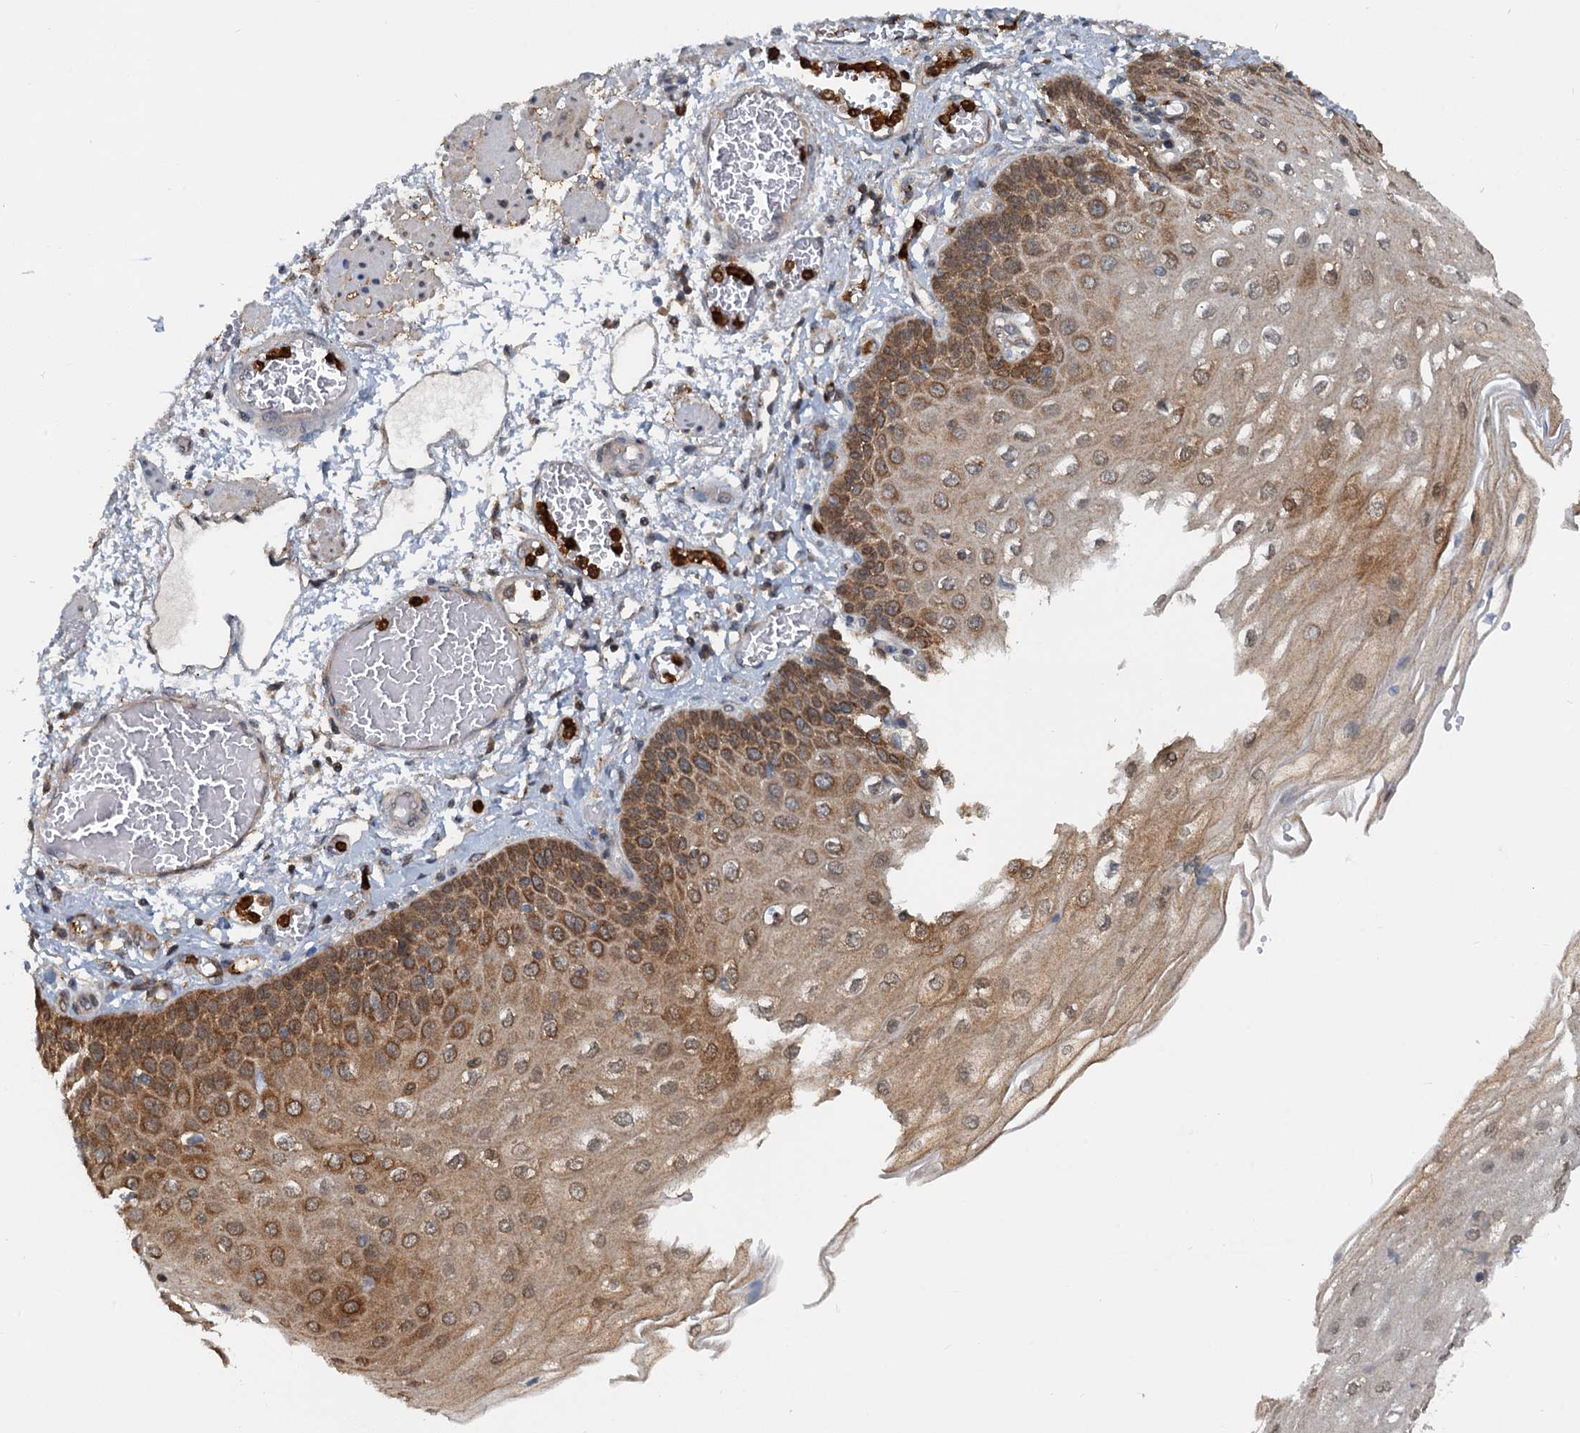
{"staining": {"intensity": "moderate", "quantity": ">75%", "location": "cytoplasmic/membranous"}, "tissue": "esophagus", "cell_type": "Squamous epithelial cells", "image_type": "normal", "snomed": [{"axis": "morphology", "description": "Normal tissue, NOS"}, {"axis": "topography", "description": "Esophagus"}], "caption": "Protein analysis of normal esophagus demonstrates moderate cytoplasmic/membranous expression in approximately >75% of squamous epithelial cells. The protein is stained brown, and the nuclei are stained in blue (DAB (3,3'-diaminobenzidine) IHC with brightfield microscopy, high magnification).", "gene": "GPI", "patient": {"sex": "male", "age": 81}}